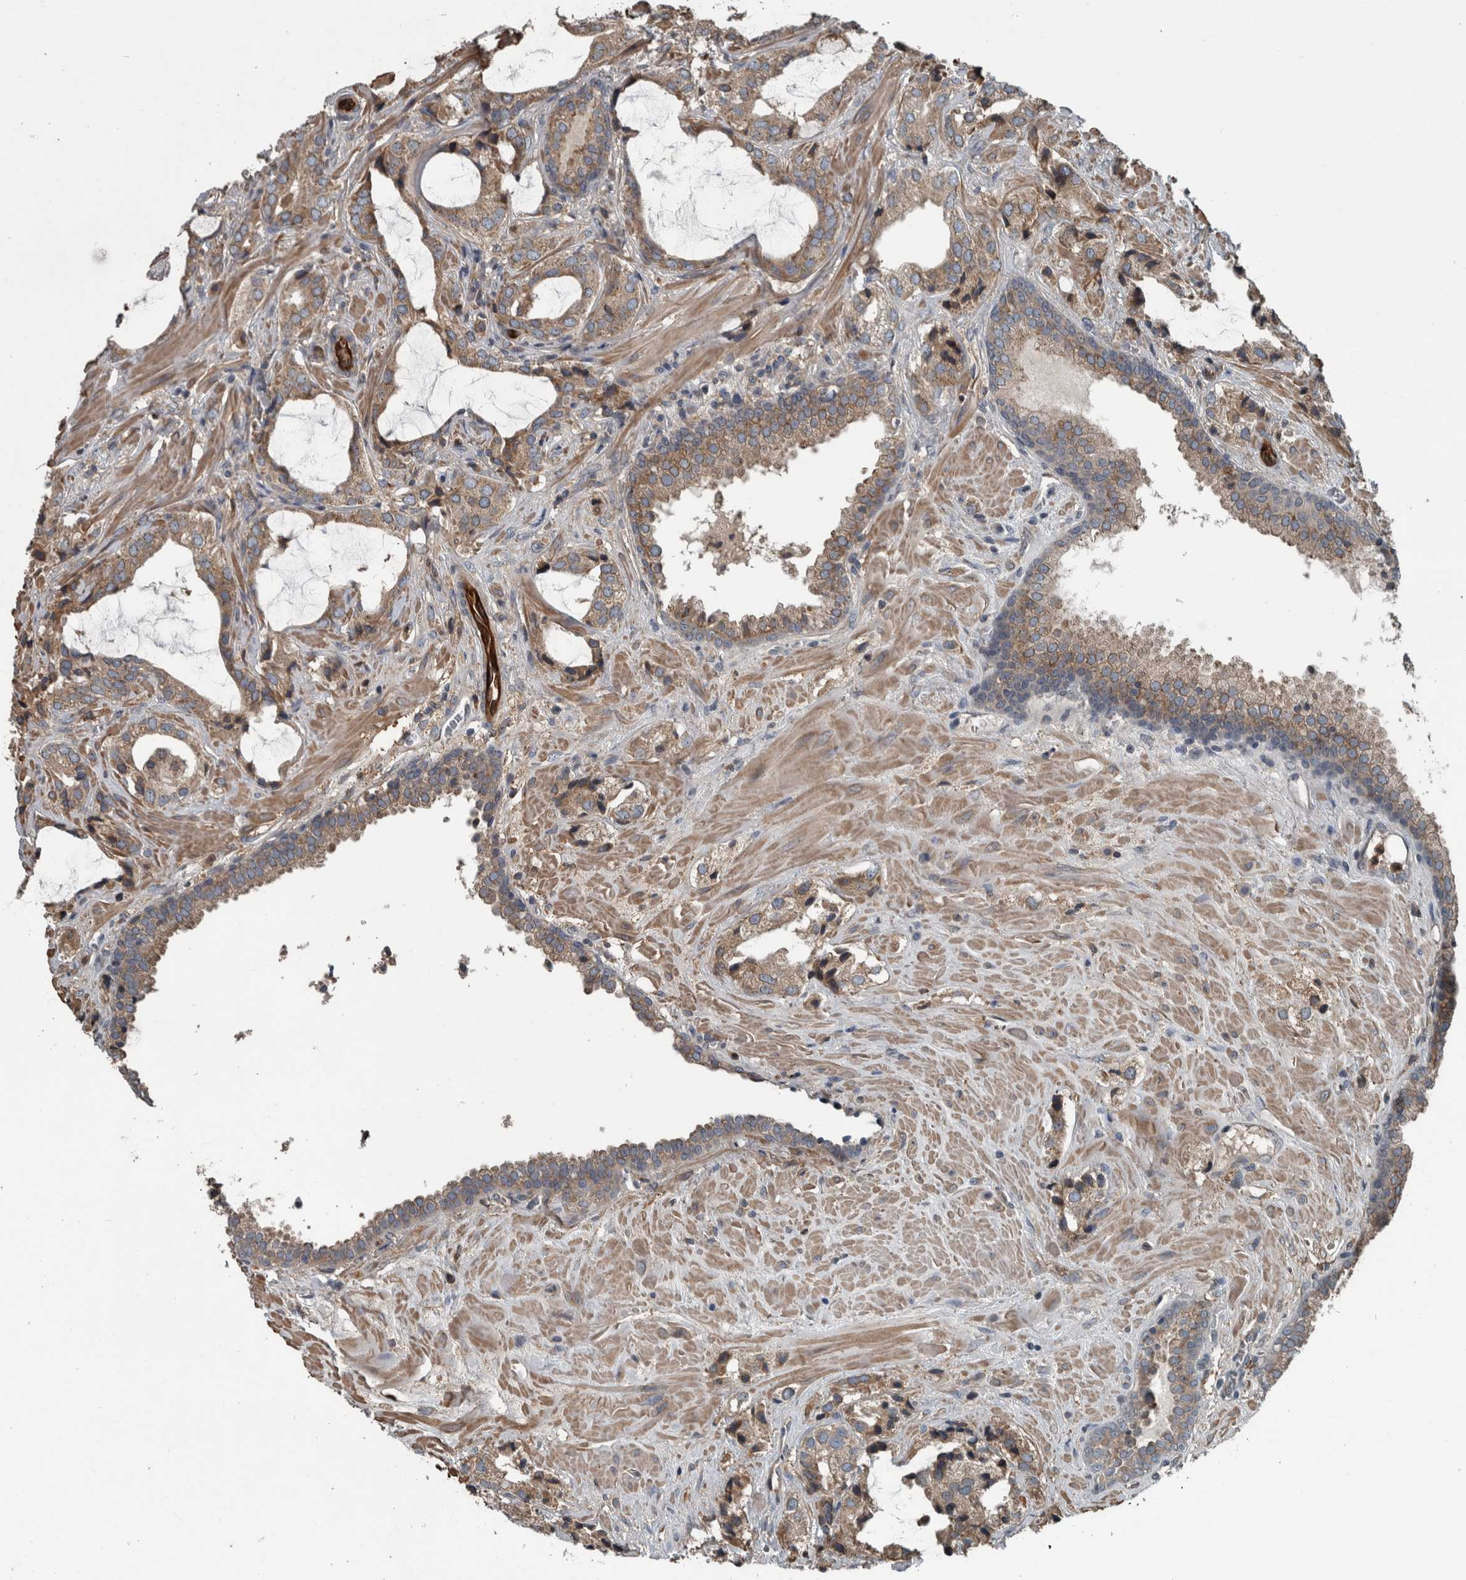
{"staining": {"intensity": "weak", "quantity": ">75%", "location": "cytoplasmic/membranous"}, "tissue": "prostate cancer", "cell_type": "Tumor cells", "image_type": "cancer", "snomed": [{"axis": "morphology", "description": "Adenocarcinoma, High grade"}, {"axis": "topography", "description": "Prostate"}], "caption": "Protein positivity by immunohistochemistry (IHC) displays weak cytoplasmic/membranous expression in about >75% of tumor cells in prostate adenocarcinoma (high-grade).", "gene": "EXOC8", "patient": {"sex": "male", "age": 66}}